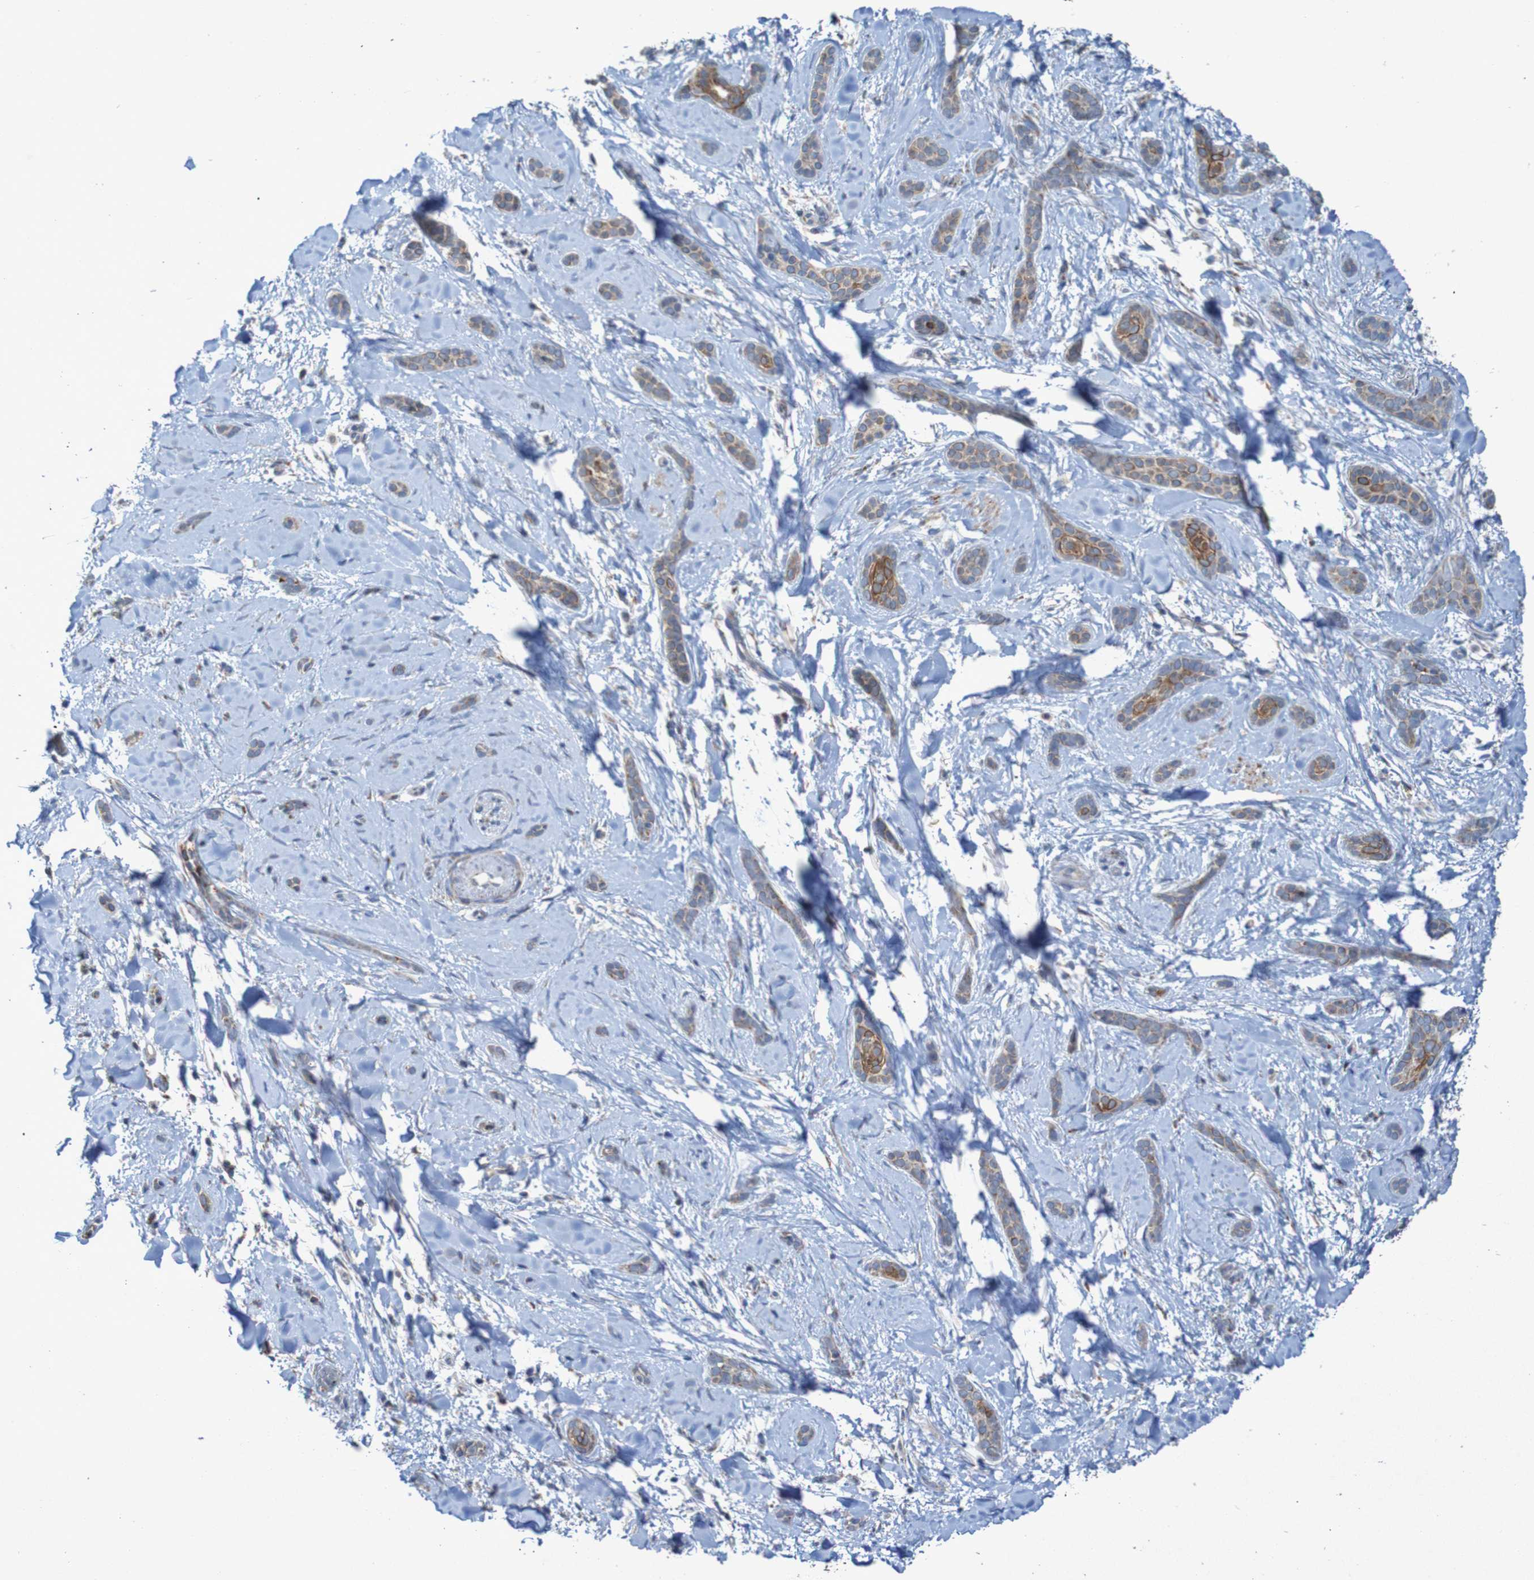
{"staining": {"intensity": "moderate", "quantity": ">75%", "location": "cytoplasmic/membranous"}, "tissue": "skin cancer", "cell_type": "Tumor cells", "image_type": "cancer", "snomed": [{"axis": "morphology", "description": "Basal cell carcinoma"}, {"axis": "morphology", "description": "Adnexal tumor, benign"}, {"axis": "topography", "description": "Skin"}], "caption": "High-power microscopy captured an immunohistochemistry histopathology image of basal cell carcinoma (skin), revealing moderate cytoplasmic/membranous expression in about >75% of tumor cells.", "gene": "CCDC51", "patient": {"sex": "female", "age": 42}}